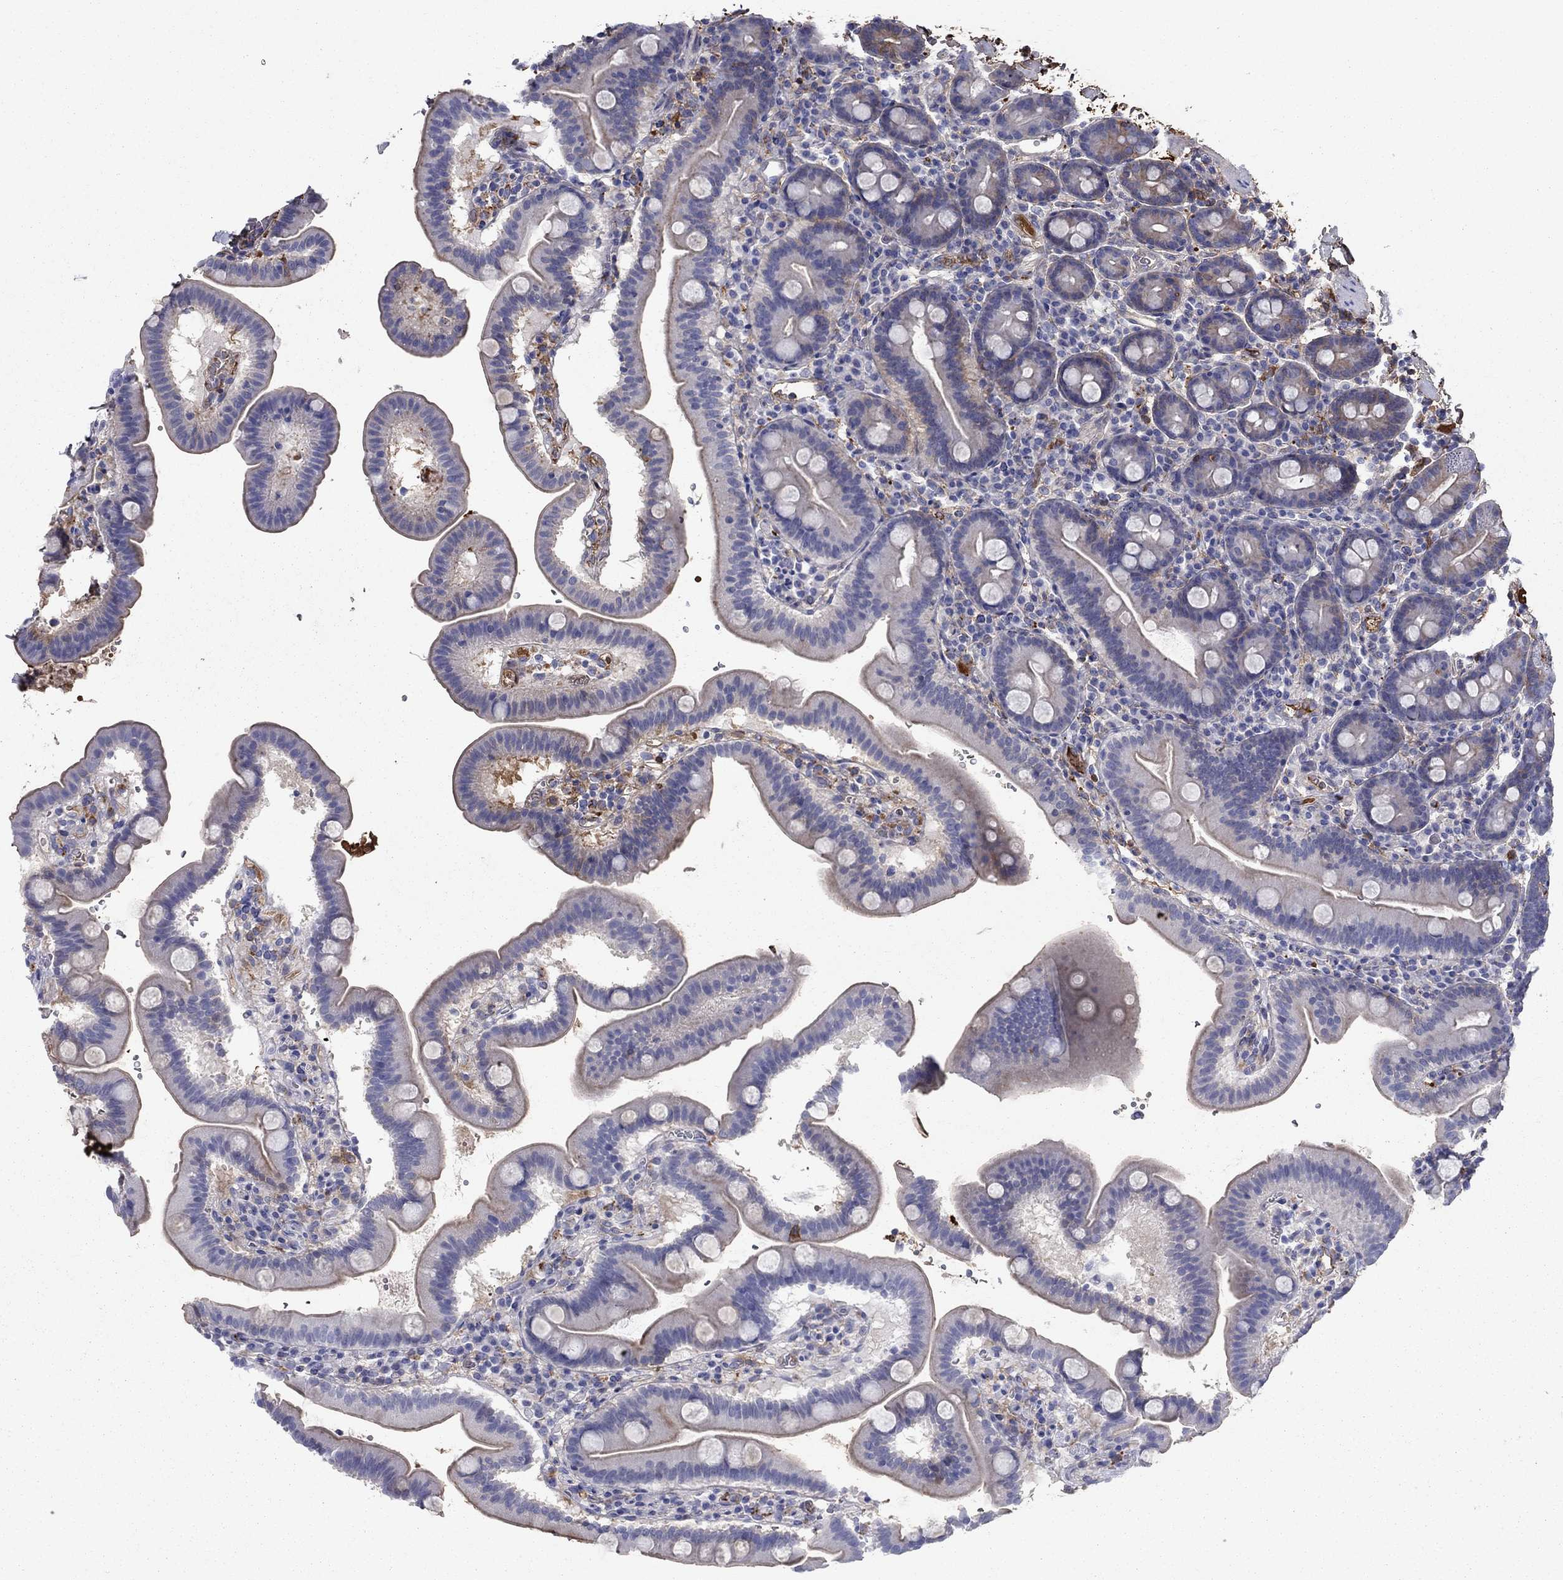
{"staining": {"intensity": "moderate", "quantity": "<25%", "location": "cytoplasmic/membranous"}, "tissue": "duodenum", "cell_type": "Glandular cells", "image_type": "normal", "snomed": [{"axis": "morphology", "description": "Normal tissue, NOS"}, {"axis": "topography", "description": "Duodenum"}], "caption": "Approximately <25% of glandular cells in benign duodenum exhibit moderate cytoplasmic/membranous protein expression as visualized by brown immunohistochemical staining.", "gene": "HPX", "patient": {"sex": "male", "age": 59}}